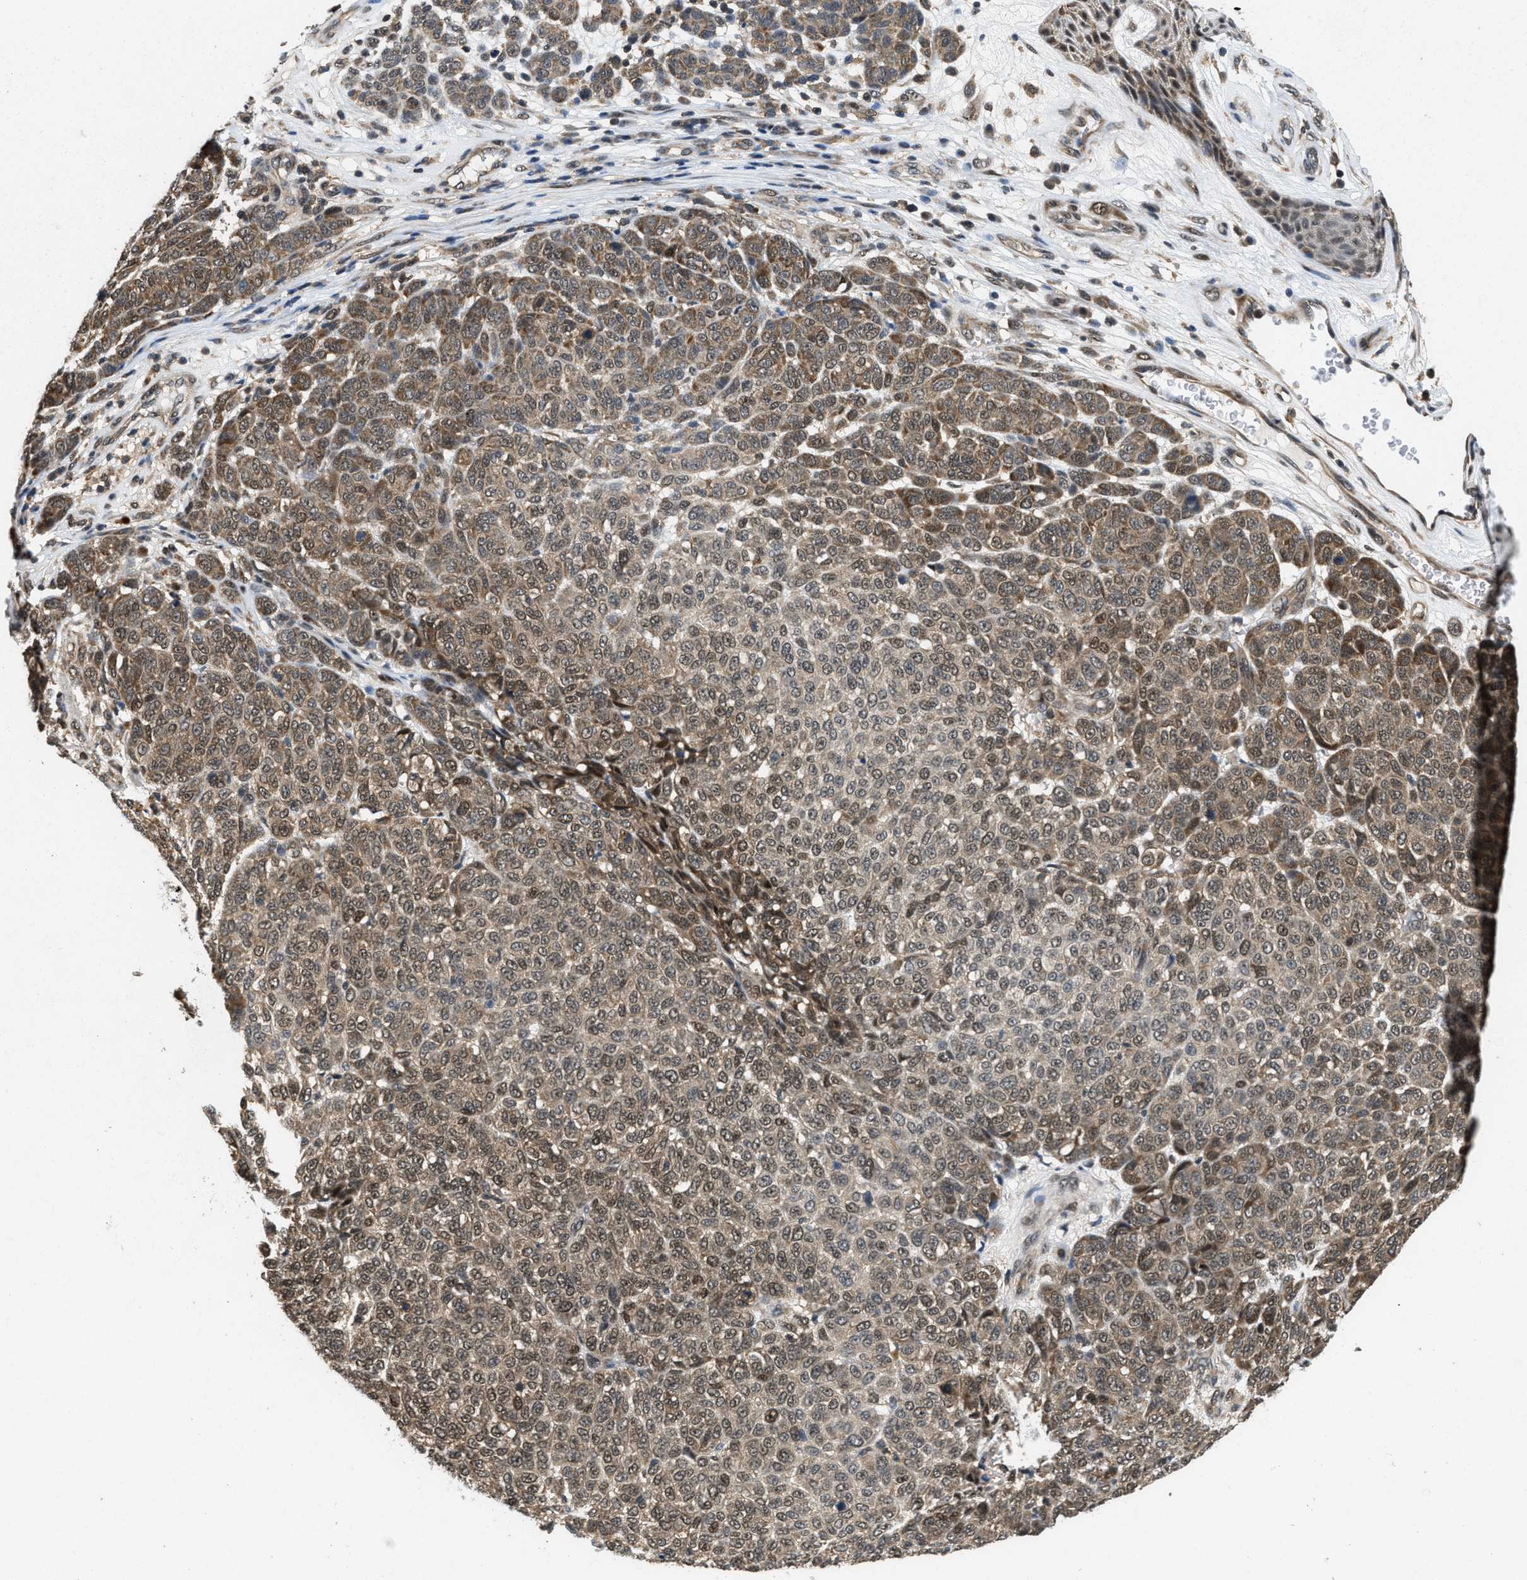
{"staining": {"intensity": "moderate", "quantity": ">75%", "location": "cytoplasmic/membranous,nuclear"}, "tissue": "melanoma", "cell_type": "Tumor cells", "image_type": "cancer", "snomed": [{"axis": "morphology", "description": "Malignant melanoma, NOS"}, {"axis": "topography", "description": "Skin"}], "caption": "About >75% of tumor cells in human melanoma reveal moderate cytoplasmic/membranous and nuclear protein positivity as visualized by brown immunohistochemical staining.", "gene": "ATF7IP", "patient": {"sex": "male", "age": 59}}